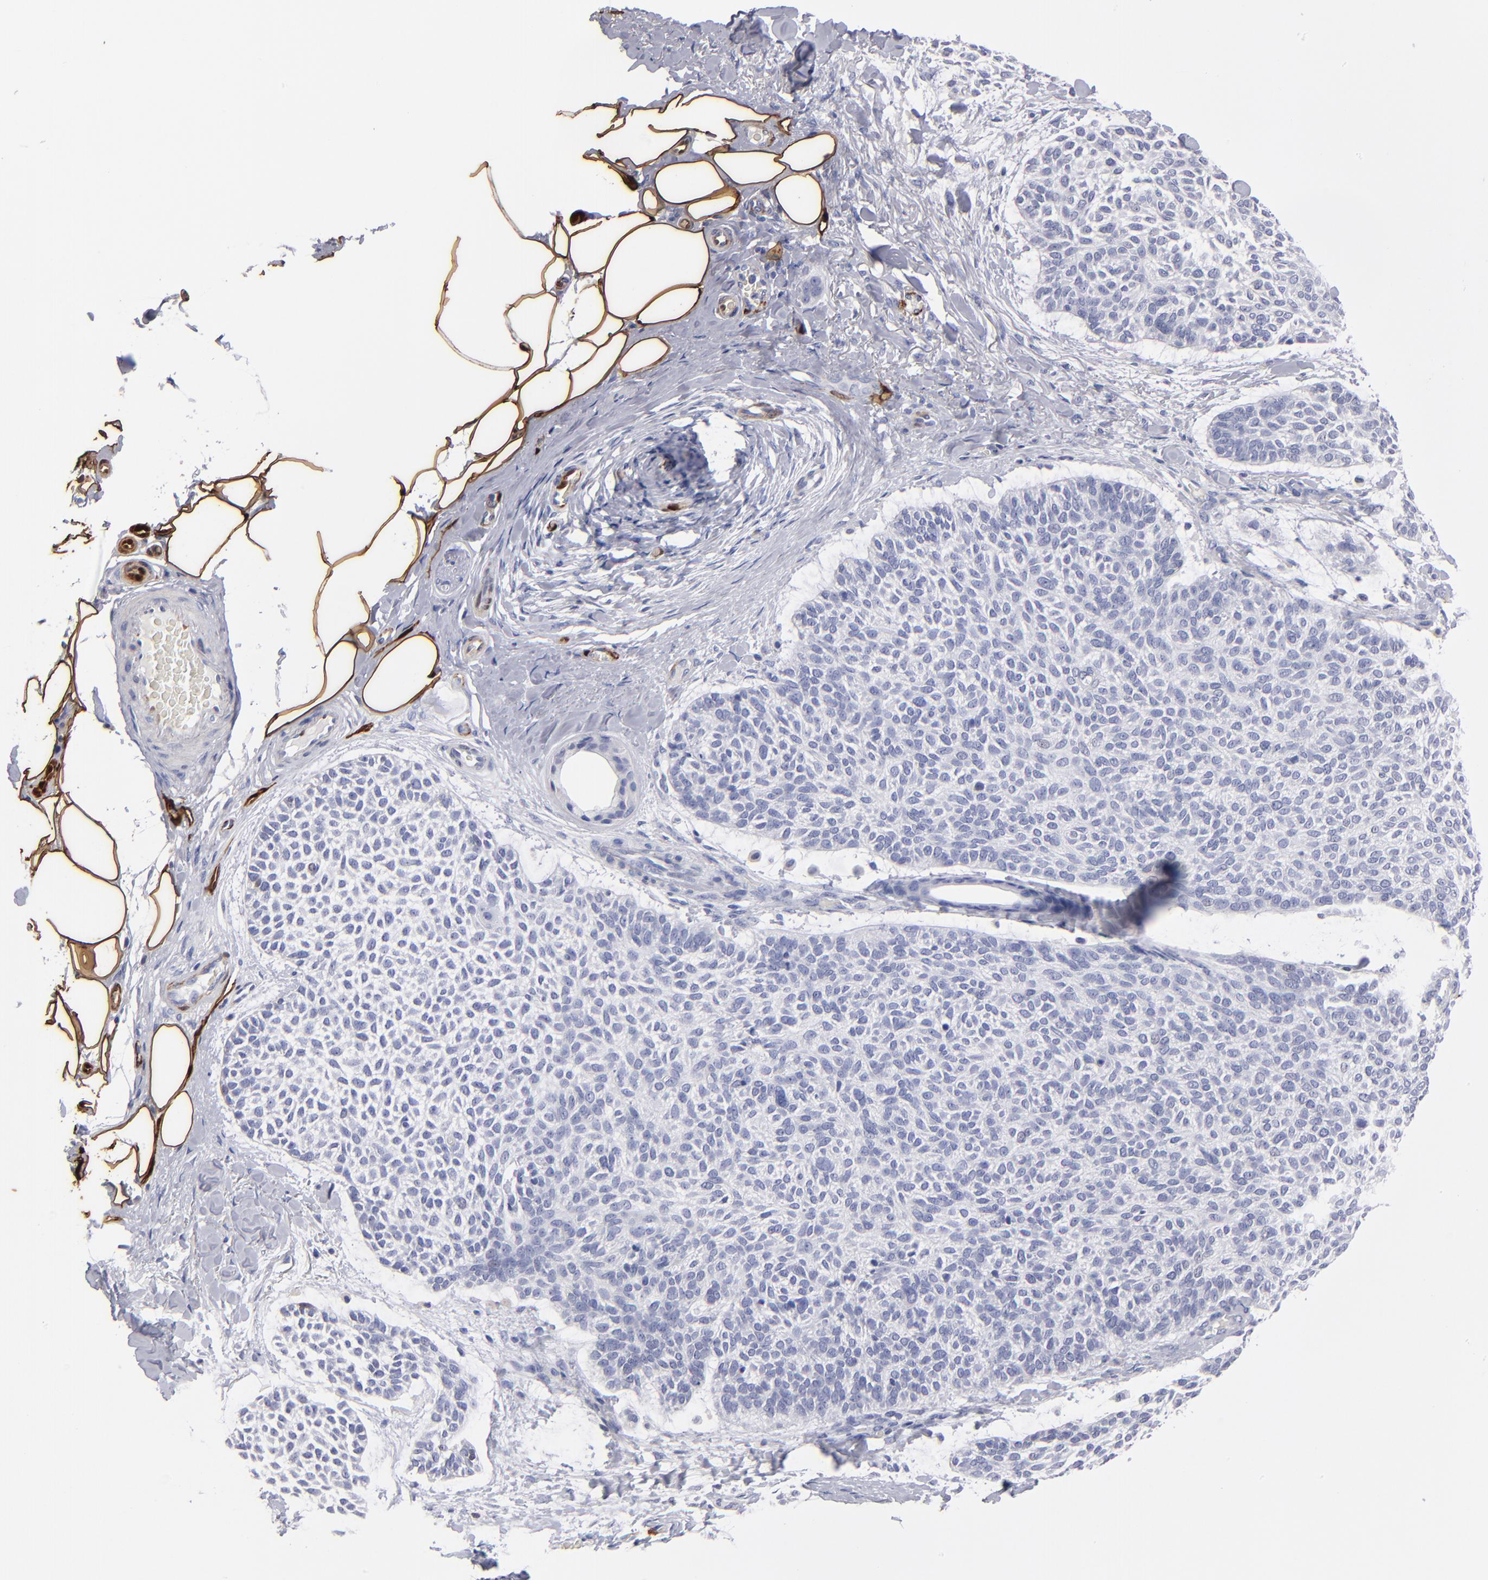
{"staining": {"intensity": "negative", "quantity": "none", "location": "none"}, "tissue": "skin cancer", "cell_type": "Tumor cells", "image_type": "cancer", "snomed": [{"axis": "morphology", "description": "Normal tissue, NOS"}, {"axis": "morphology", "description": "Basal cell carcinoma"}, {"axis": "topography", "description": "Skin"}], "caption": "Immunohistochemistry (IHC) histopathology image of neoplastic tissue: human skin basal cell carcinoma stained with DAB shows no significant protein expression in tumor cells.", "gene": "FABP4", "patient": {"sex": "female", "age": 70}}